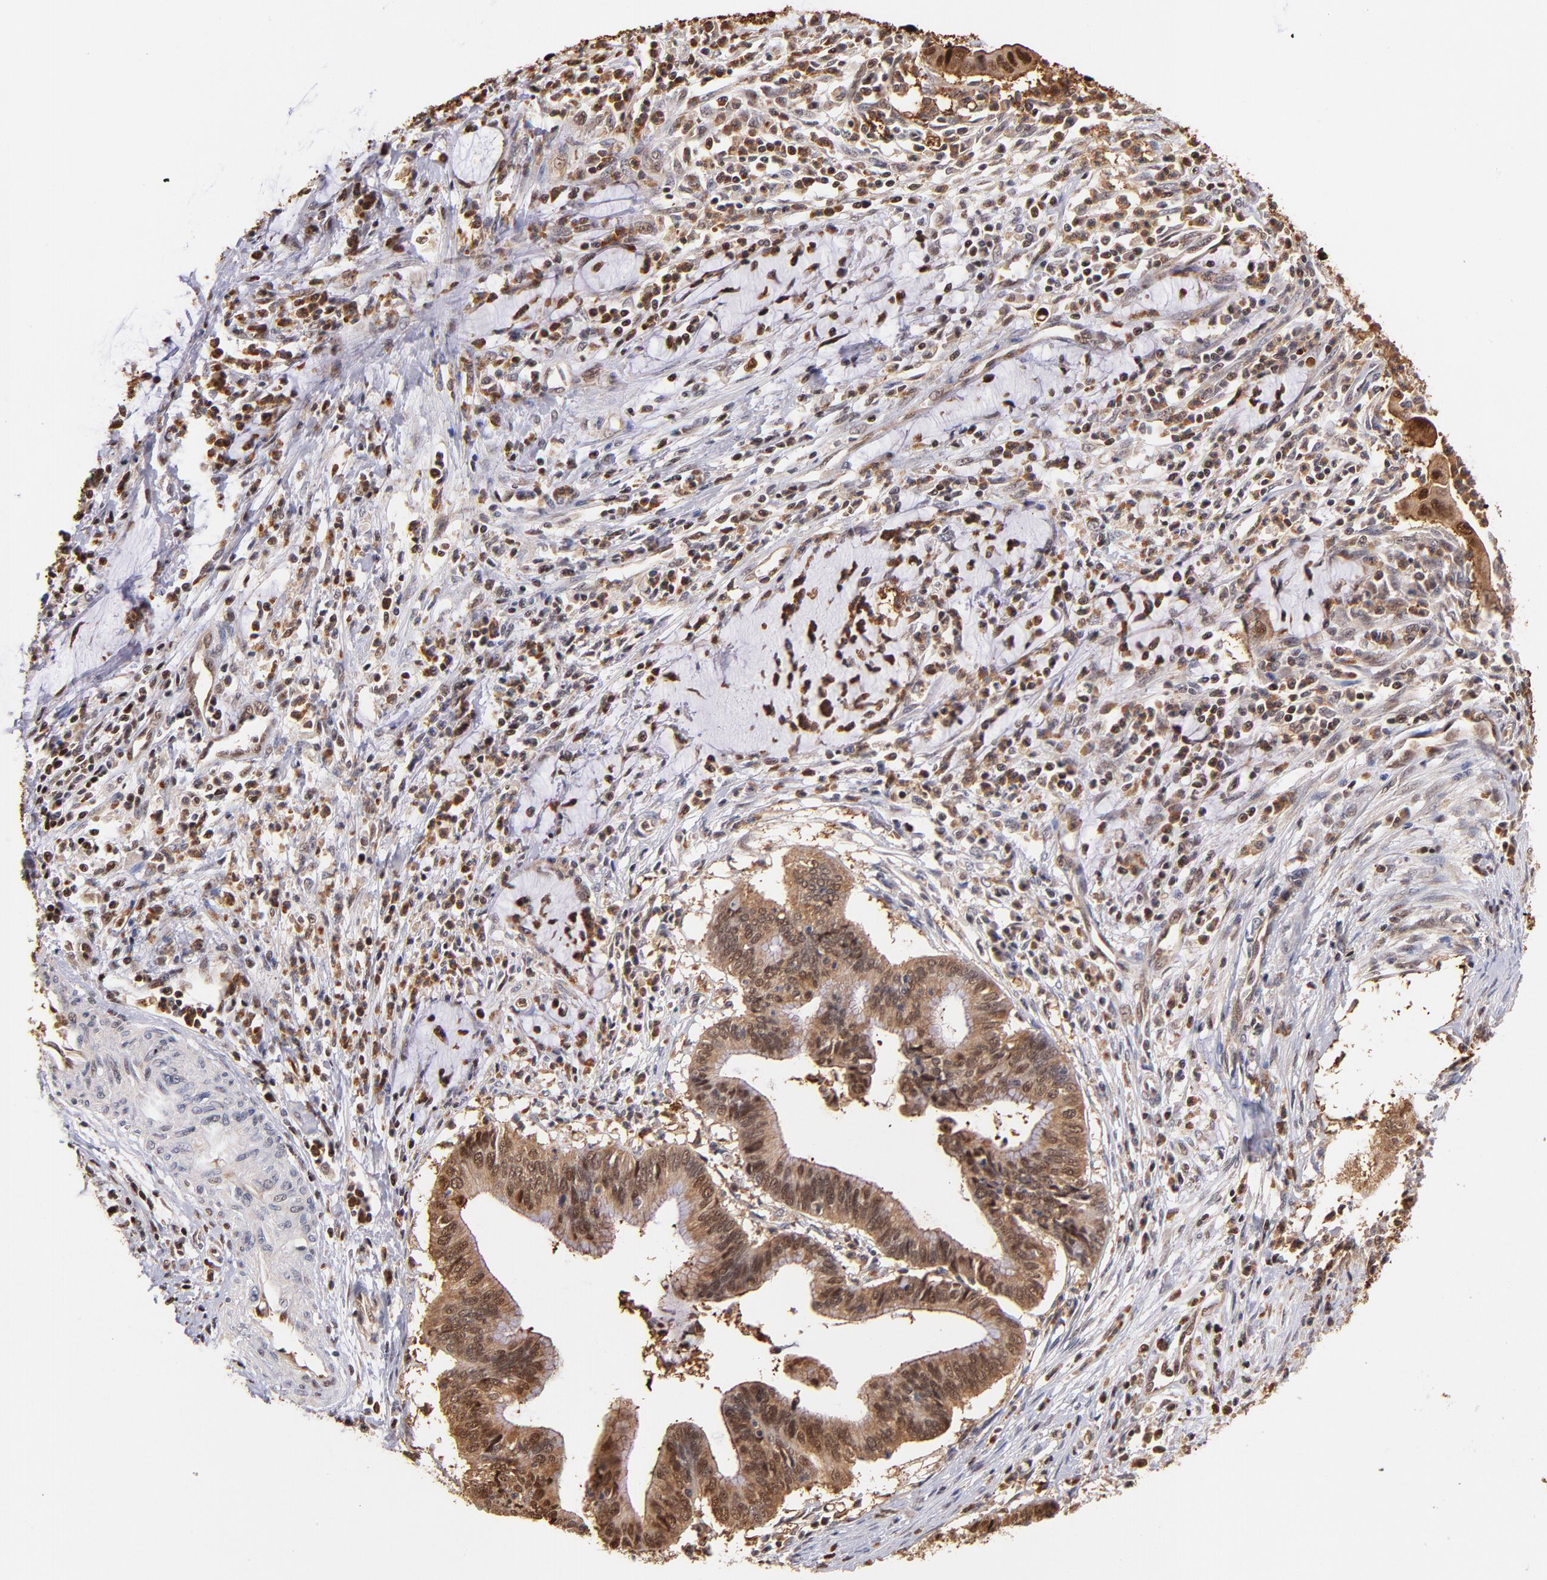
{"staining": {"intensity": "moderate", "quantity": ">75%", "location": "cytoplasmic/membranous"}, "tissue": "cervical cancer", "cell_type": "Tumor cells", "image_type": "cancer", "snomed": [{"axis": "morphology", "description": "Adenocarcinoma, NOS"}, {"axis": "topography", "description": "Cervix"}], "caption": "Tumor cells demonstrate medium levels of moderate cytoplasmic/membranous positivity in approximately >75% of cells in human cervical cancer (adenocarcinoma). The protein is shown in brown color, while the nuclei are stained blue.", "gene": "YWHAB", "patient": {"sex": "female", "age": 36}}